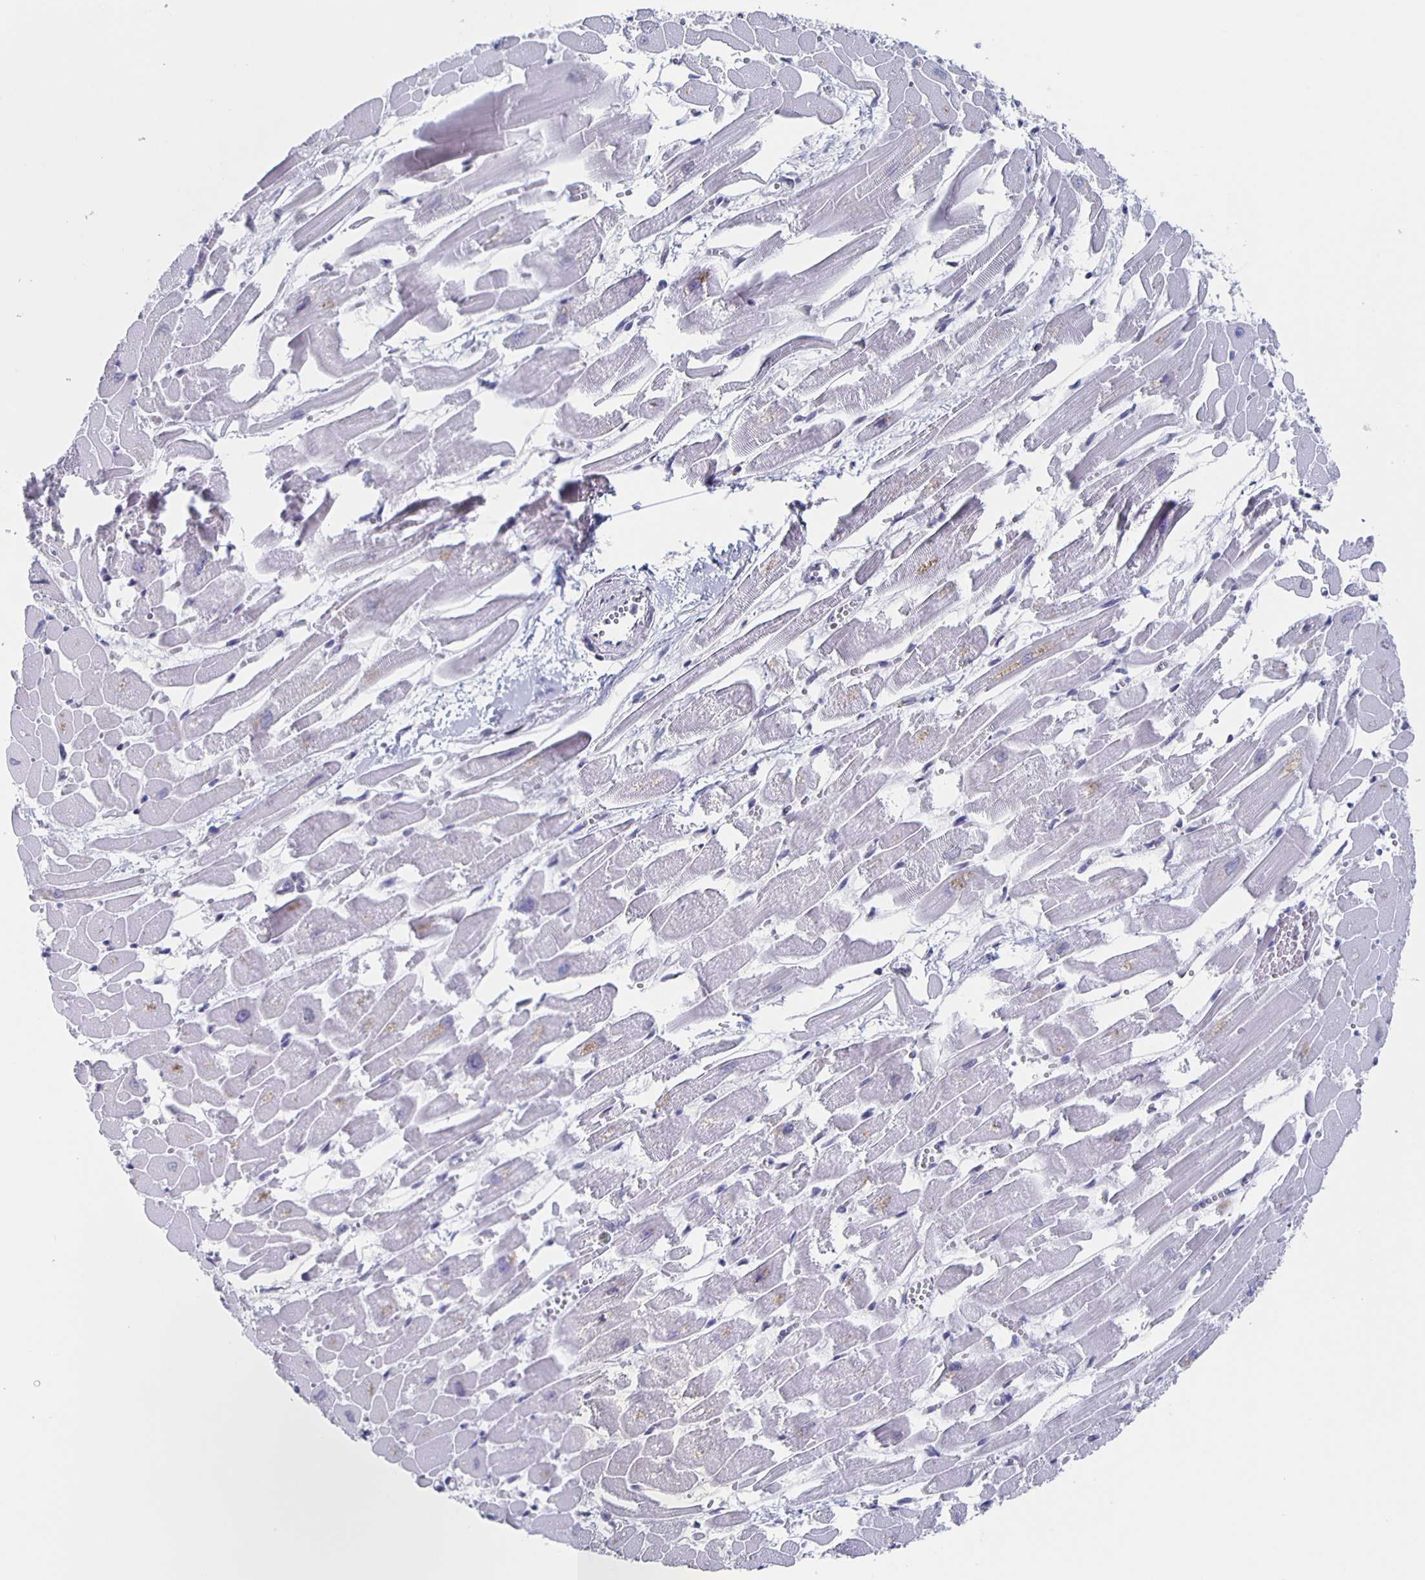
{"staining": {"intensity": "negative", "quantity": "none", "location": "none"}, "tissue": "heart muscle", "cell_type": "Cardiomyocytes", "image_type": "normal", "snomed": [{"axis": "morphology", "description": "Normal tissue, NOS"}, {"axis": "topography", "description": "Heart"}], "caption": "The photomicrograph demonstrates no significant expression in cardiomyocytes of heart muscle. The staining was performed using DAB to visualize the protein expression in brown, while the nuclei were stained in blue with hematoxylin (Magnification: 20x).", "gene": "CCDC17", "patient": {"sex": "female", "age": 52}}